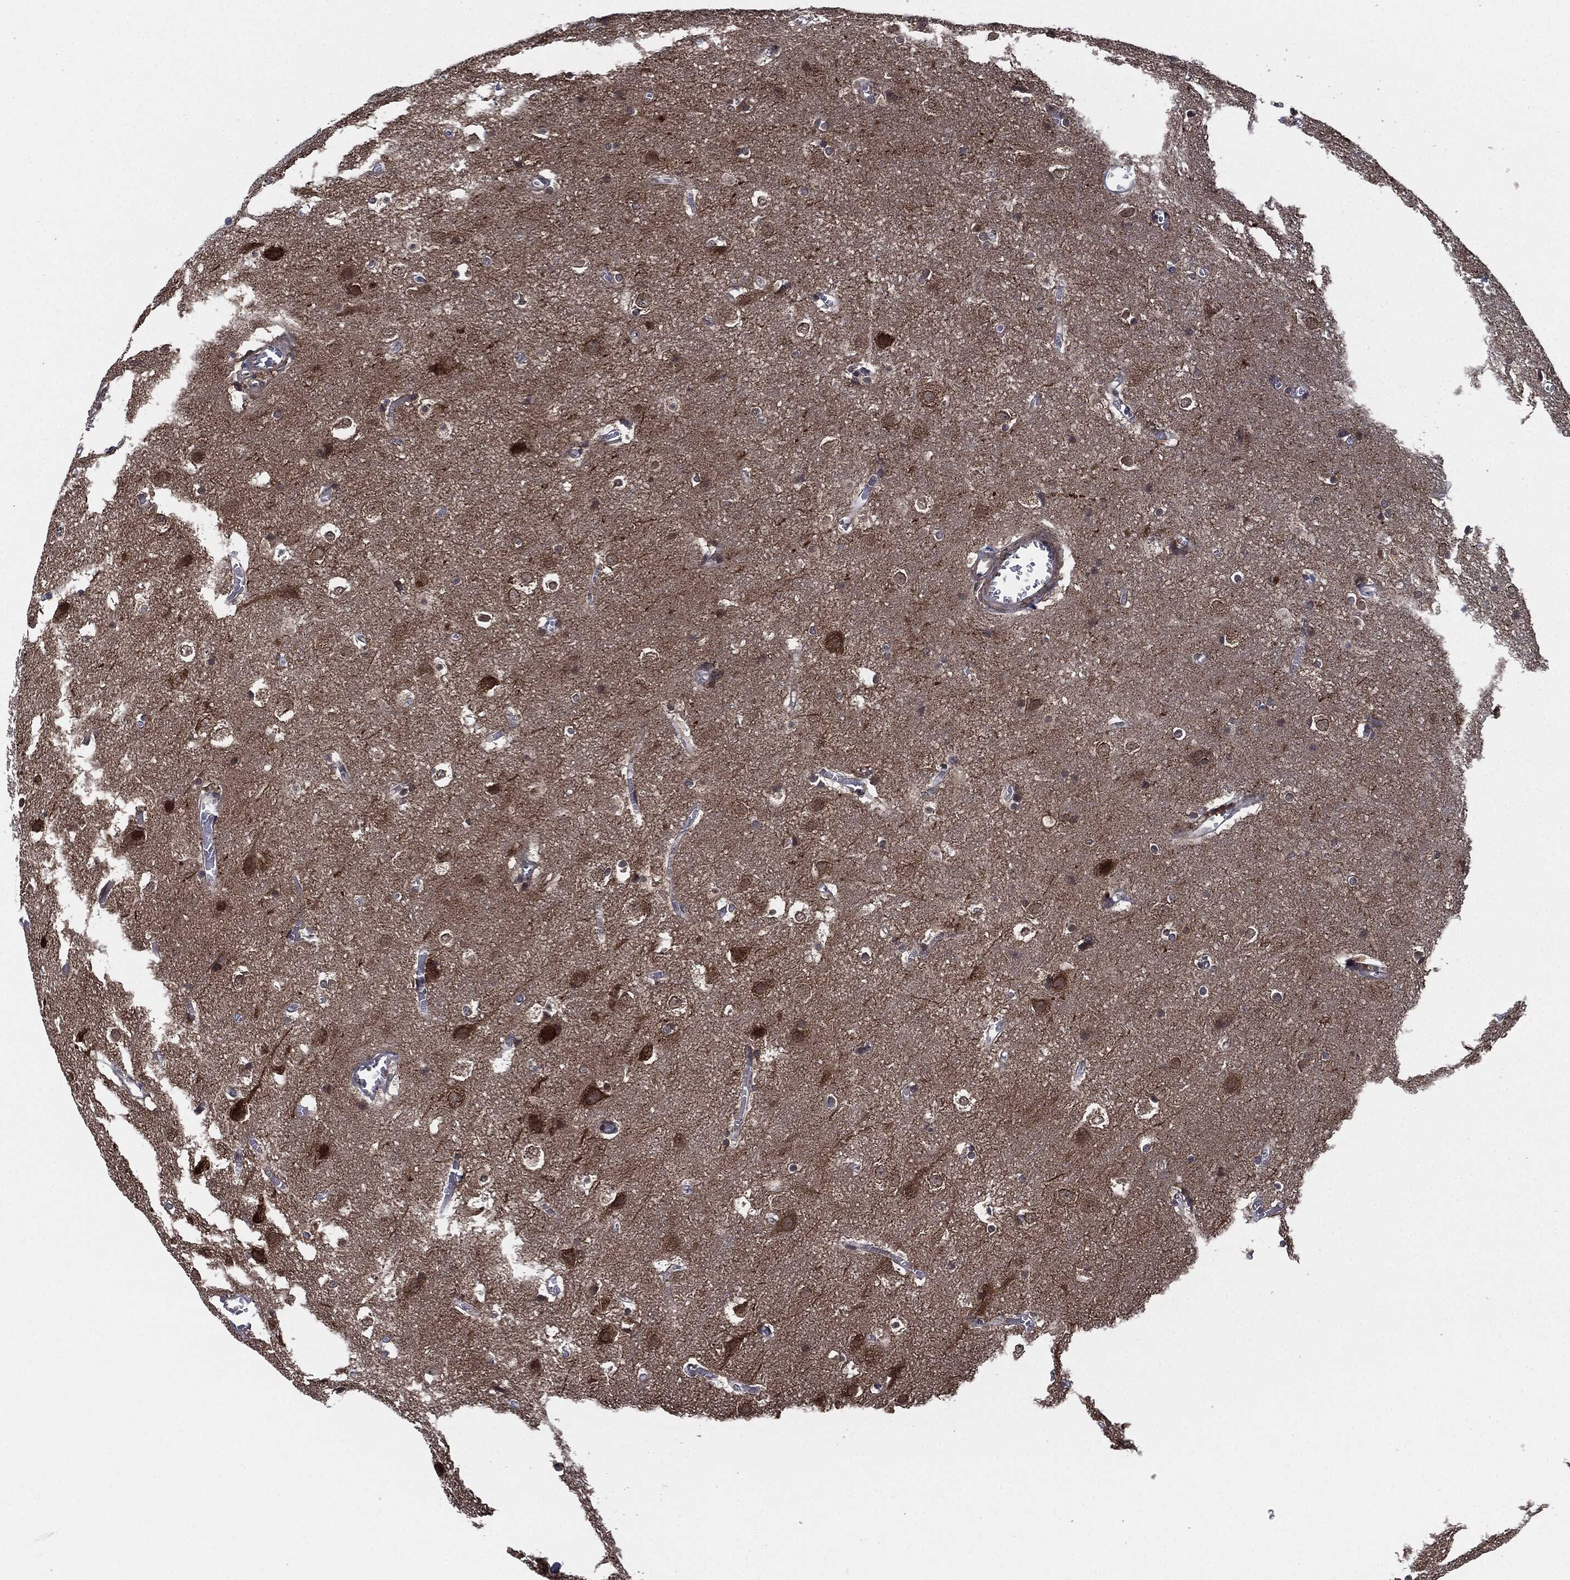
{"staining": {"intensity": "negative", "quantity": "none", "location": "none"}, "tissue": "cerebral cortex", "cell_type": "Endothelial cells", "image_type": "normal", "snomed": [{"axis": "morphology", "description": "Normal tissue, NOS"}, {"axis": "topography", "description": "Cerebral cortex"}], "caption": "An immunohistochemistry (IHC) micrograph of unremarkable cerebral cortex is shown. There is no staining in endothelial cells of cerebral cortex. (Brightfield microscopy of DAB immunohistochemistry (IHC) at high magnification).", "gene": "UBR1", "patient": {"sex": "male", "age": 59}}